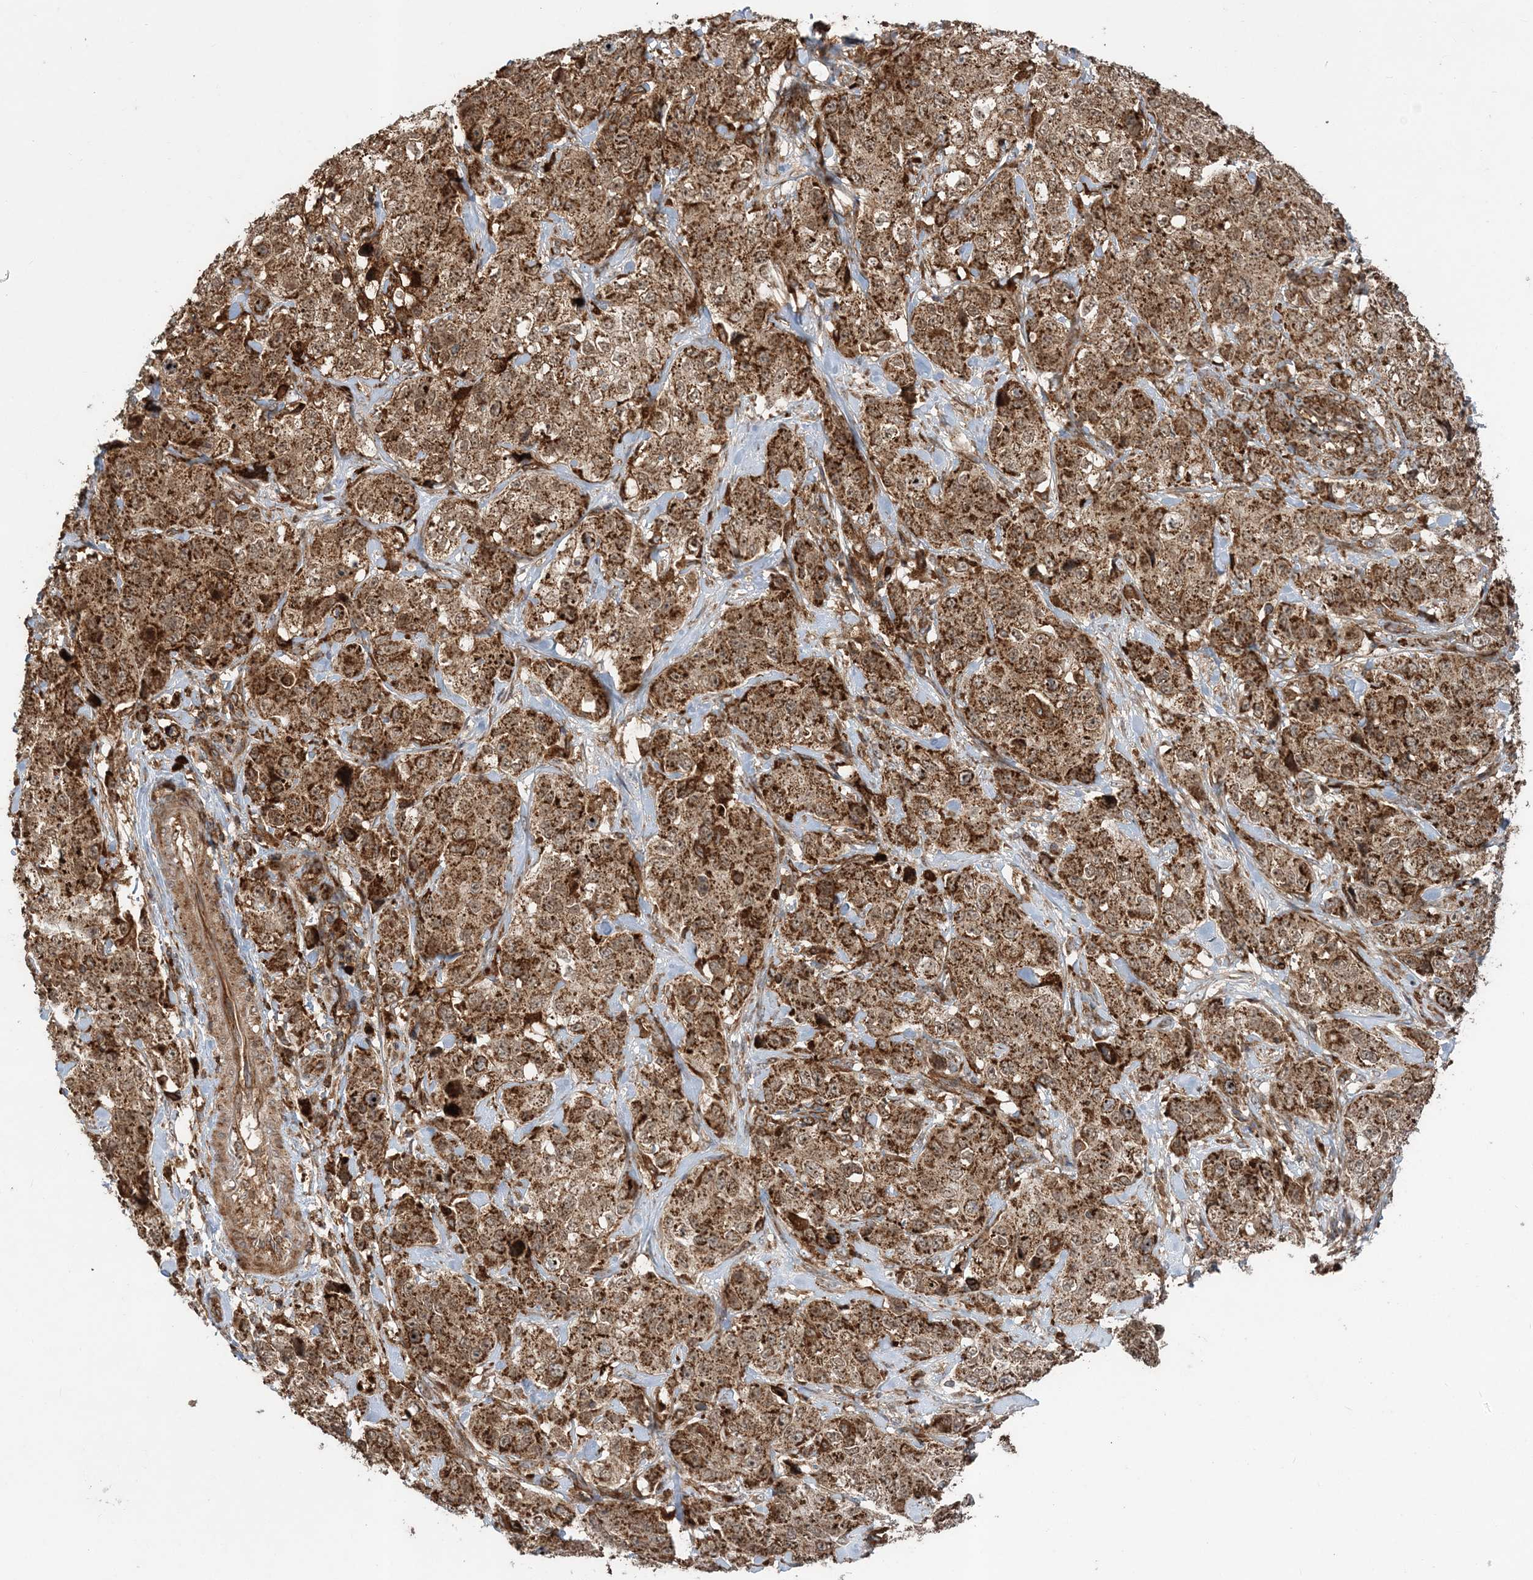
{"staining": {"intensity": "strong", "quantity": ">75%", "location": "cytoplasmic/membranous"}, "tissue": "stomach cancer", "cell_type": "Tumor cells", "image_type": "cancer", "snomed": [{"axis": "morphology", "description": "Adenocarcinoma, NOS"}, {"axis": "topography", "description": "Stomach"}], "caption": "Stomach adenocarcinoma stained with DAB immunohistochemistry (IHC) exhibits high levels of strong cytoplasmic/membranous expression in about >75% of tumor cells.", "gene": "LRPPRC", "patient": {"sex": "male", "age": 48}}